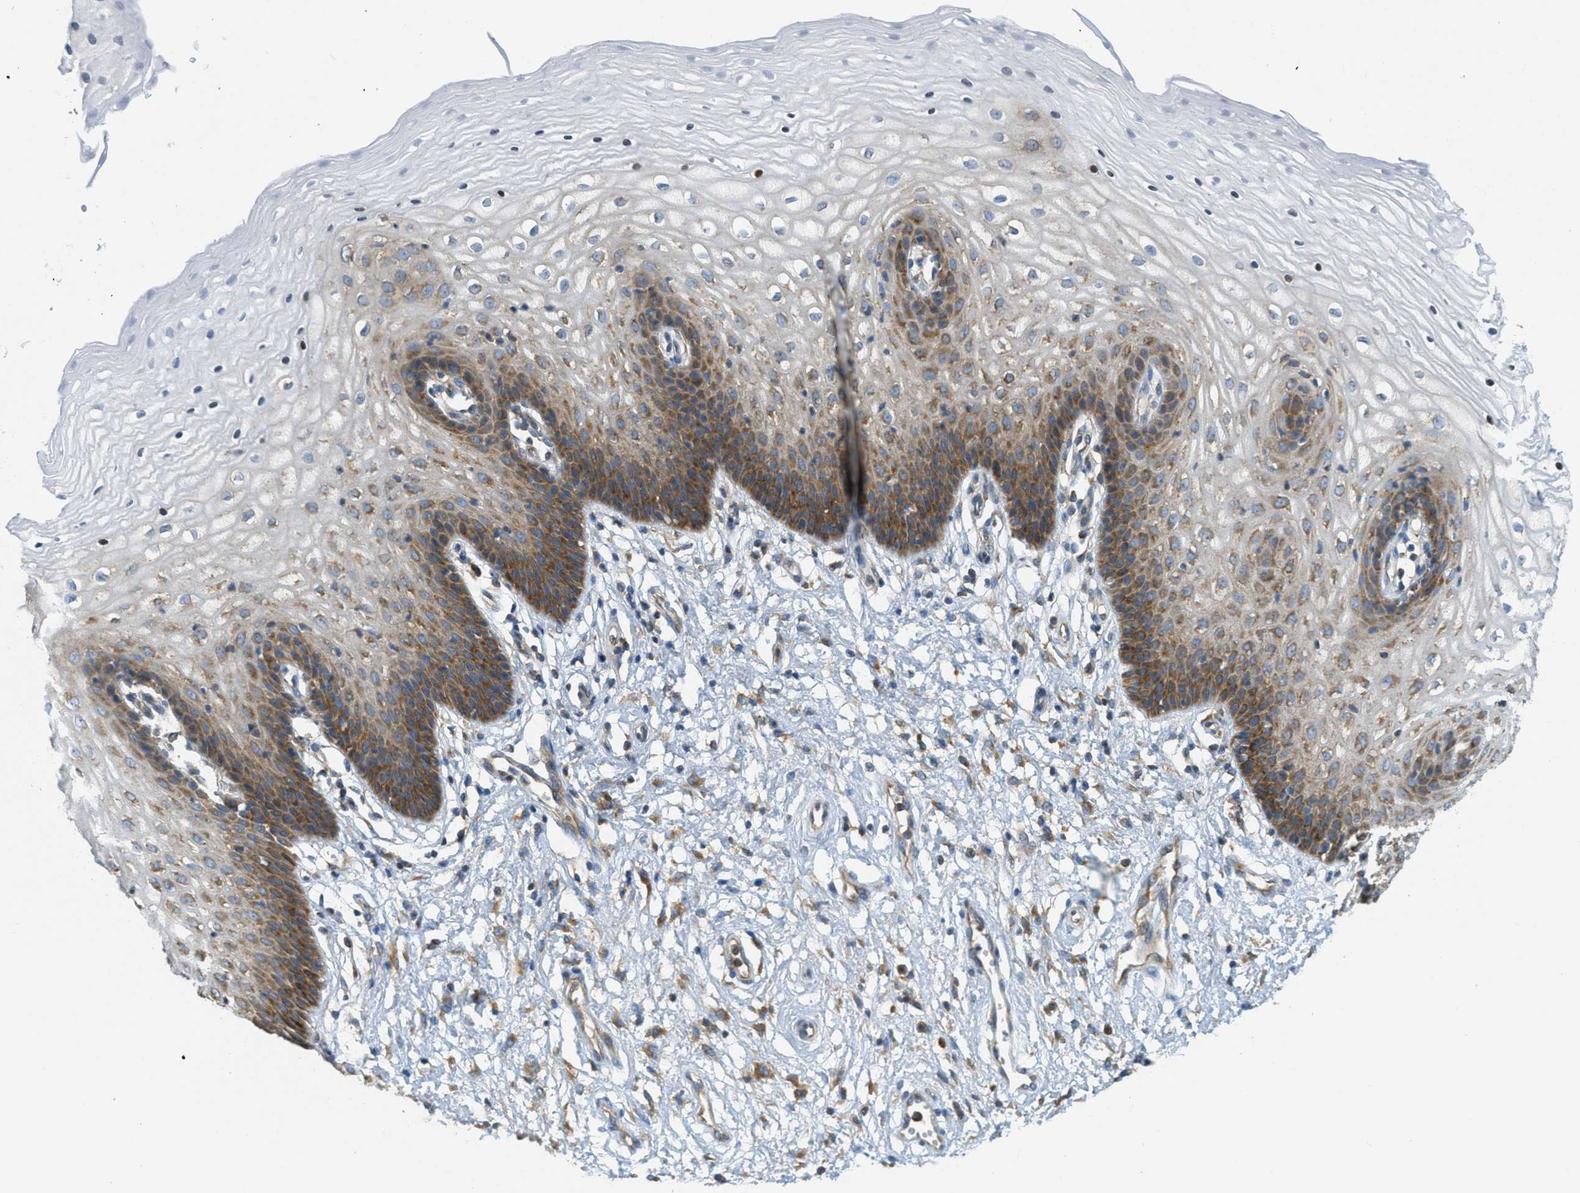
{"staining": {"intensity": "moderate", "quantity": "25%-75%", "location": "cytoplasmic/membranous"}, "tissue": "vagina", "cell_type": "Squamous epithelial cells", "image_type": "normal", "snomed": [{"axis": "morphology", "description": "Normal tissue, NOS"}, {"axis": "topography", "description": "Vagina"}], "caption": "A micrograph of human vagina stained for a protein reveals moderate cytoplasmic/membranous brown staining in squamous epithelial cells.", "gene": "ABCF1", "patient": {"sex": "female", "age": 34}}